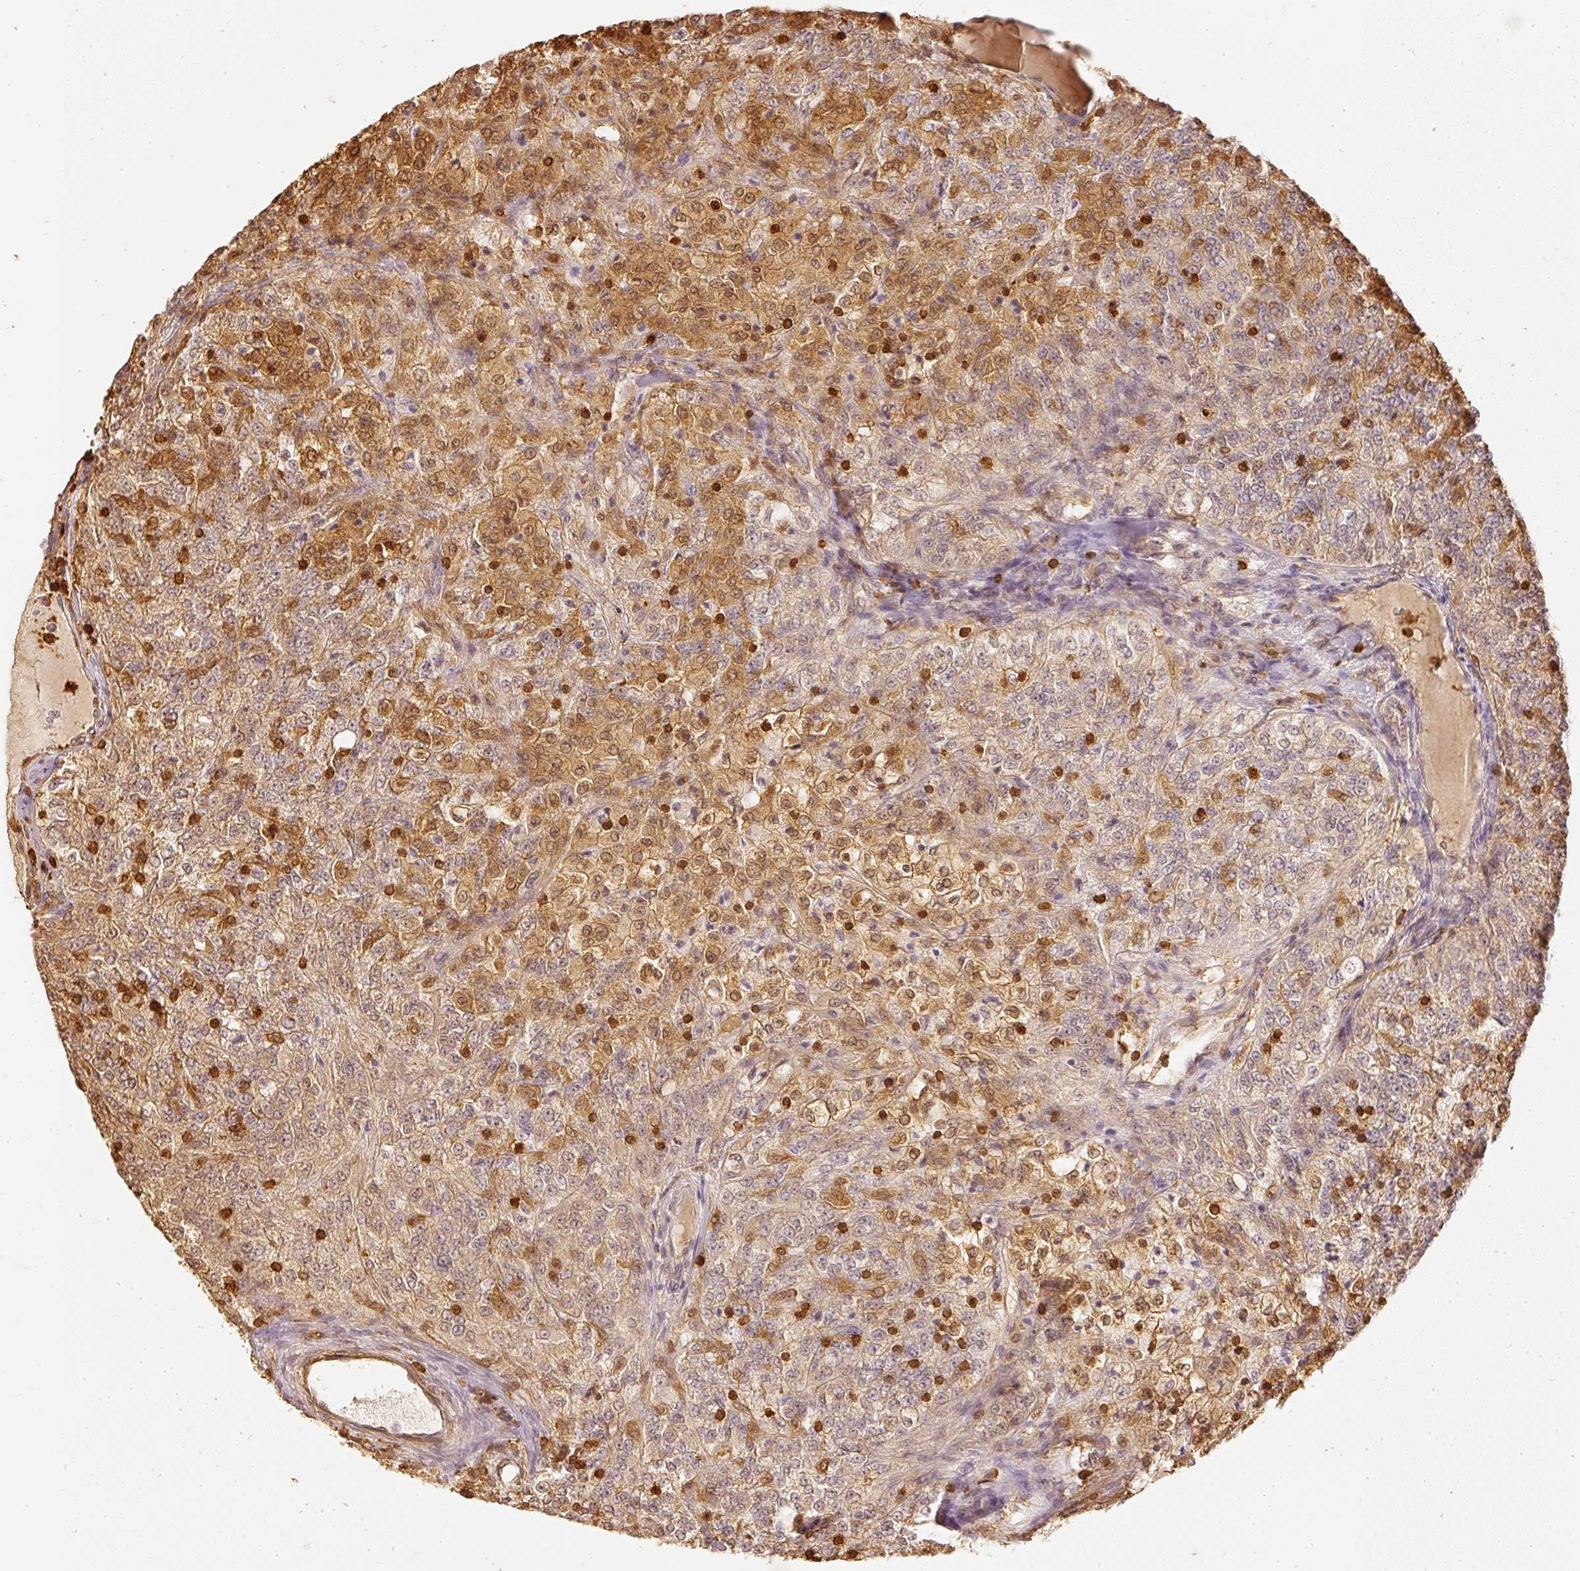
{"staining": {"intensity": "moderate", "quantity": ">75%", "location": "cytoplasmic/membranous,nuclear"}, "tissue": "renal cancer", "cell_type": "Tumor cells", "image_type": "cancer", "snomed": [{"axis": "morphology", "description": "Adenocarcinoma, NOS"}, {"axis": "topography", "description": "Kidney"}], "caption": "A high-resolution image shows immunohistochemistry staining of renal cancer (adenocarcinoma), which exhibits moderate cytoplasmic/membranous and nuclear staining in about >75% of tumor cells.", "gene": "PFN1", "patient": {"sex": "female", "age": 63}}